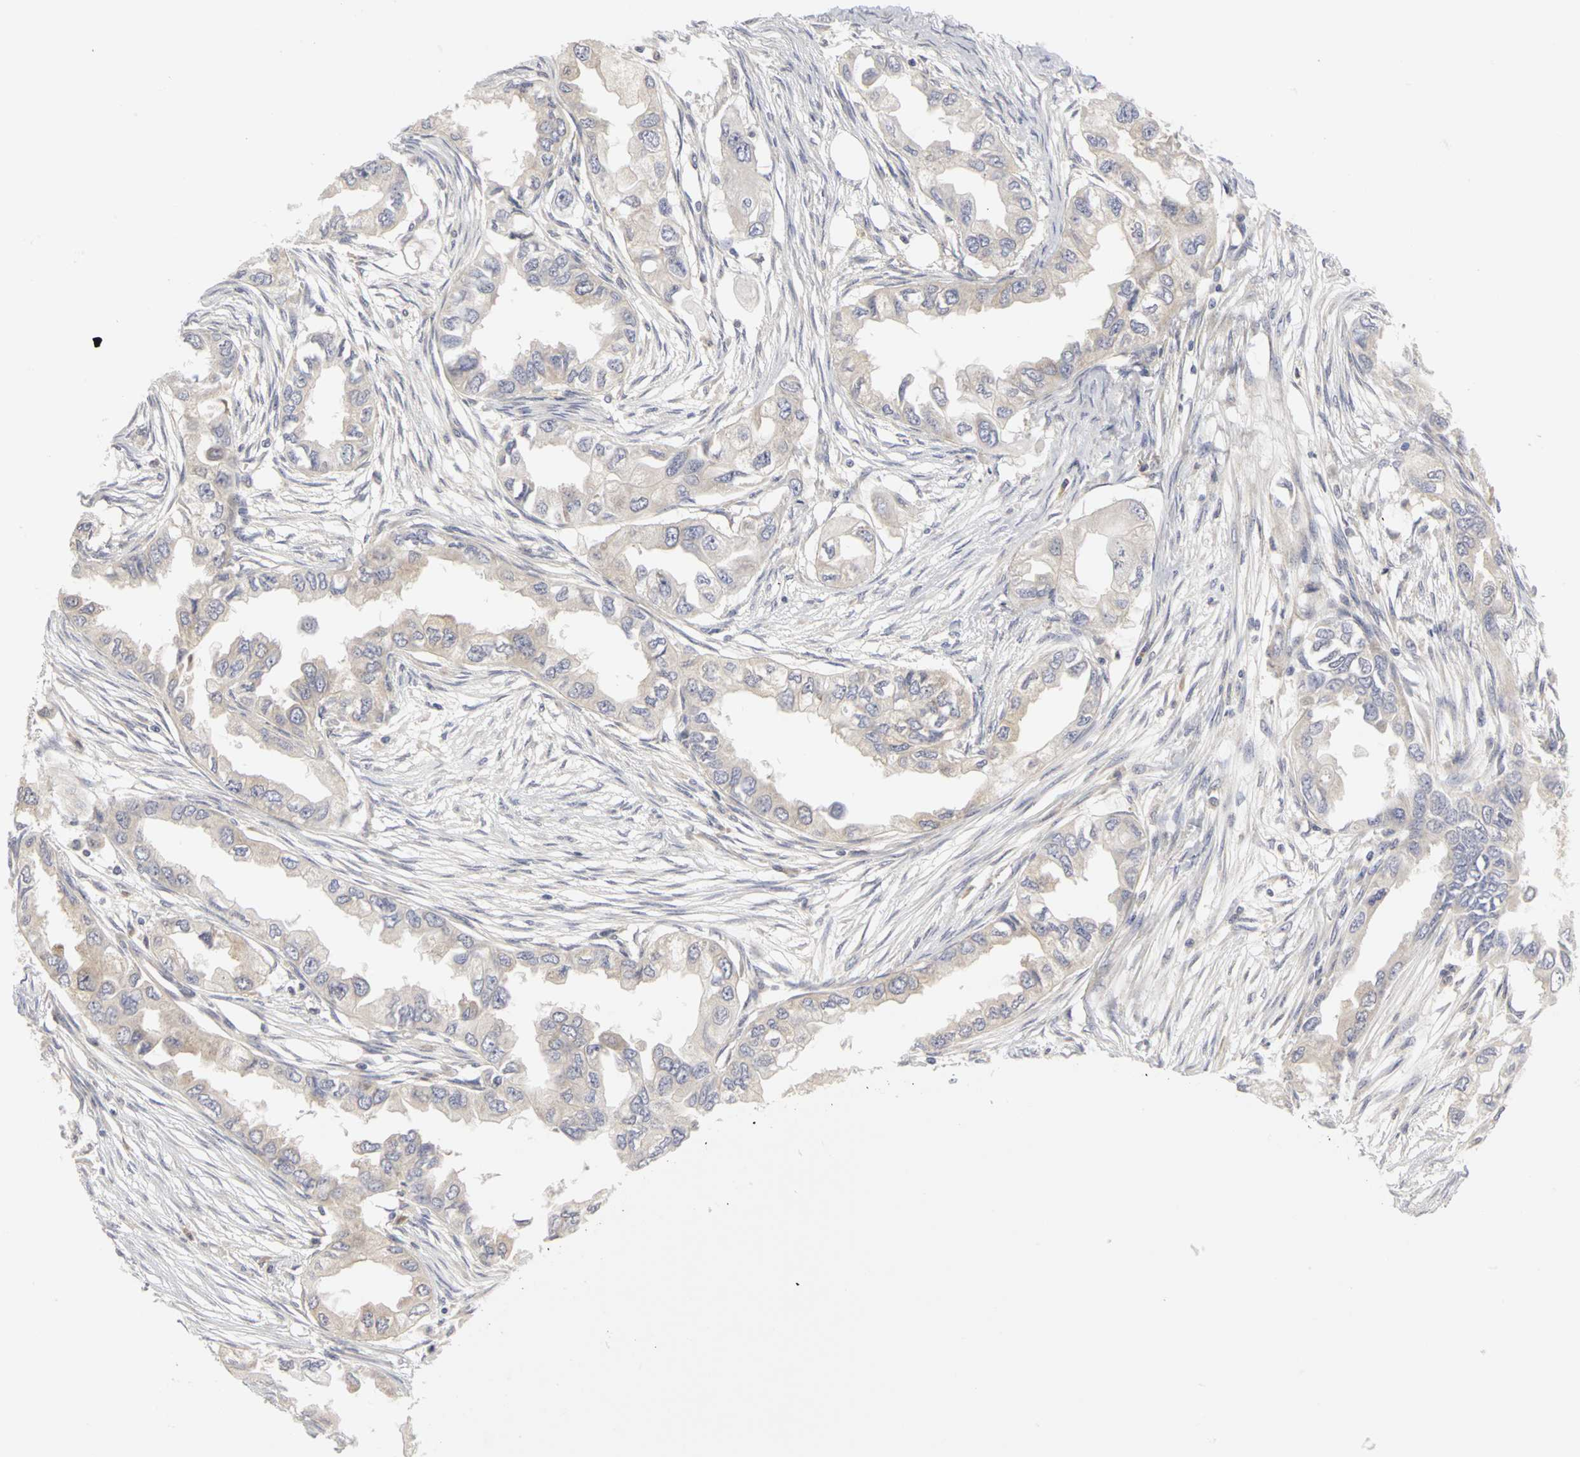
{"staining": {"intensity": "weak", "quantity": "25%-75%", "location": "cytoplasmic/membranous"}, "tissue": "endometrial cancer", "cell_type": "Tumor cells", "image_type": "cancer", "snomed": [{"axis": "morphology", "description": "Adenocarcinoma, NOS"}, {"axis": "topography", "description": "Endometrium"}], "caption": "A low amount of weak cytoplasmic/membranous staining is appreciated in approximately 25%-75% of tumor cells in adenocarcinoma (endometrial) tissue.", "gene": "IRAK1", "patient": {"sex": "female", "age": 67}}